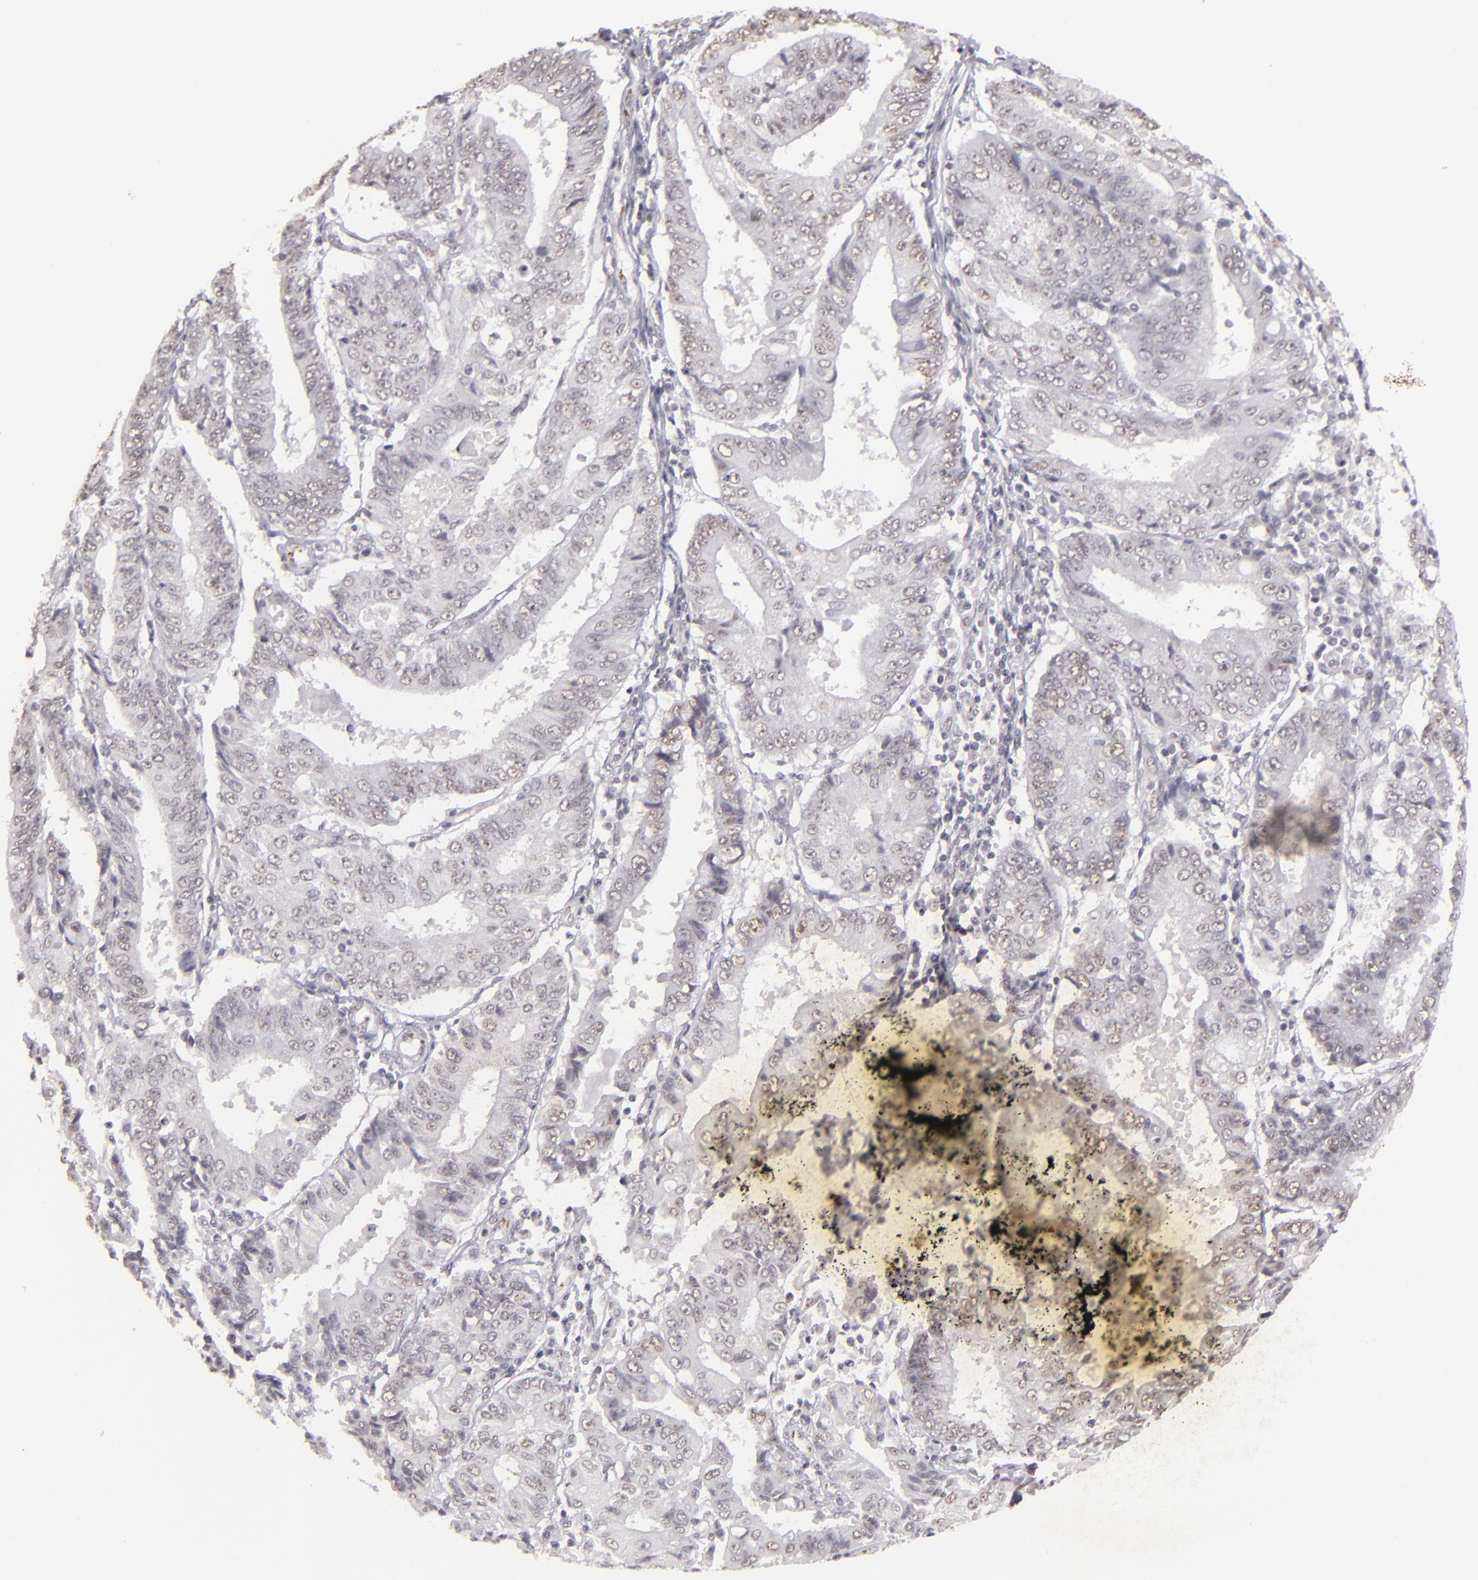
{"staining": {"intensity": "negative", "quantity": "none", "location": "none"}, "tissue": "endometrial cancer", "cell_type": "Tumor cells", "image_type": "cancer", "snomed": [{"axis": "morphology", "description": "Adenocarcinoma, NOS"}, {"axis": "topography", "description": "Endometrium"}], "caption": "Endometrial cancer (adenocarcinoma) was stained to show a protein in brown. There is no significant staining in tumor cells. The staining was performed using DAB (3,3'-diaminobenzidine) to visualize the protein expression in brown, while the nuclei were stained in blue with hematoxylin (Magnification: 20x).", "gene": "CBX3", "patient": {"sex": "female", "age": 75}}